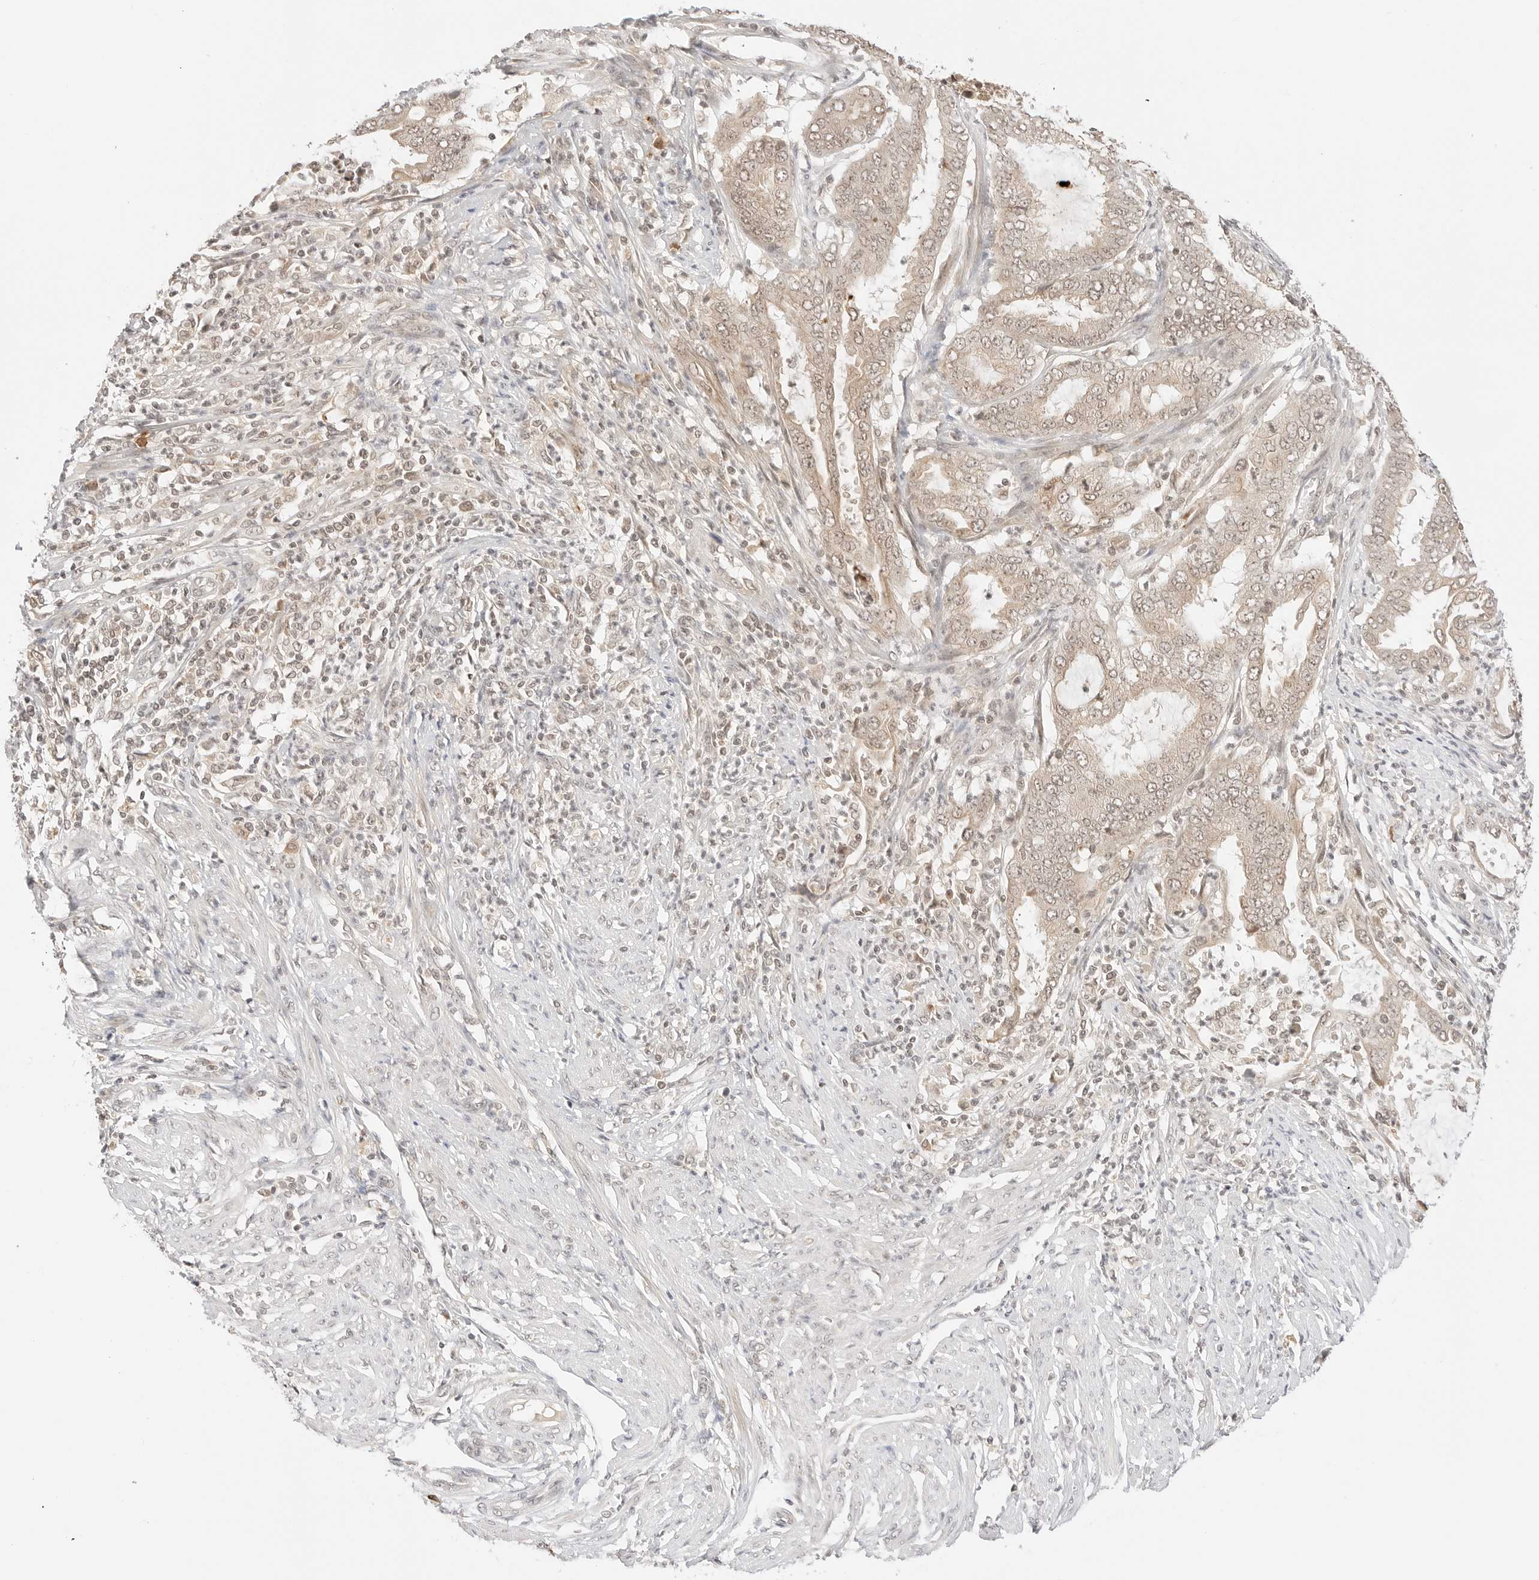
{"staining": {"intensity": "weak", "quantity": ">75%", "location": "cytoplasmic/membranous,nuclear"}, "tissue": "endometrial cancer", "cell_type": "Tumor cells", "image_type": "cancer", "snomed": [{"axis": "morphology", "description": "Adenocarcinoma, NOS"}, {"axis": "topography", "description": "Endometrium"}], "caption": "Human endometrial adenocarcinoma stained with a protein marker displays weak staining in tumor cells.", "gene": "SEPTIN4", "patient": {"sex": "female", "age": 51}}